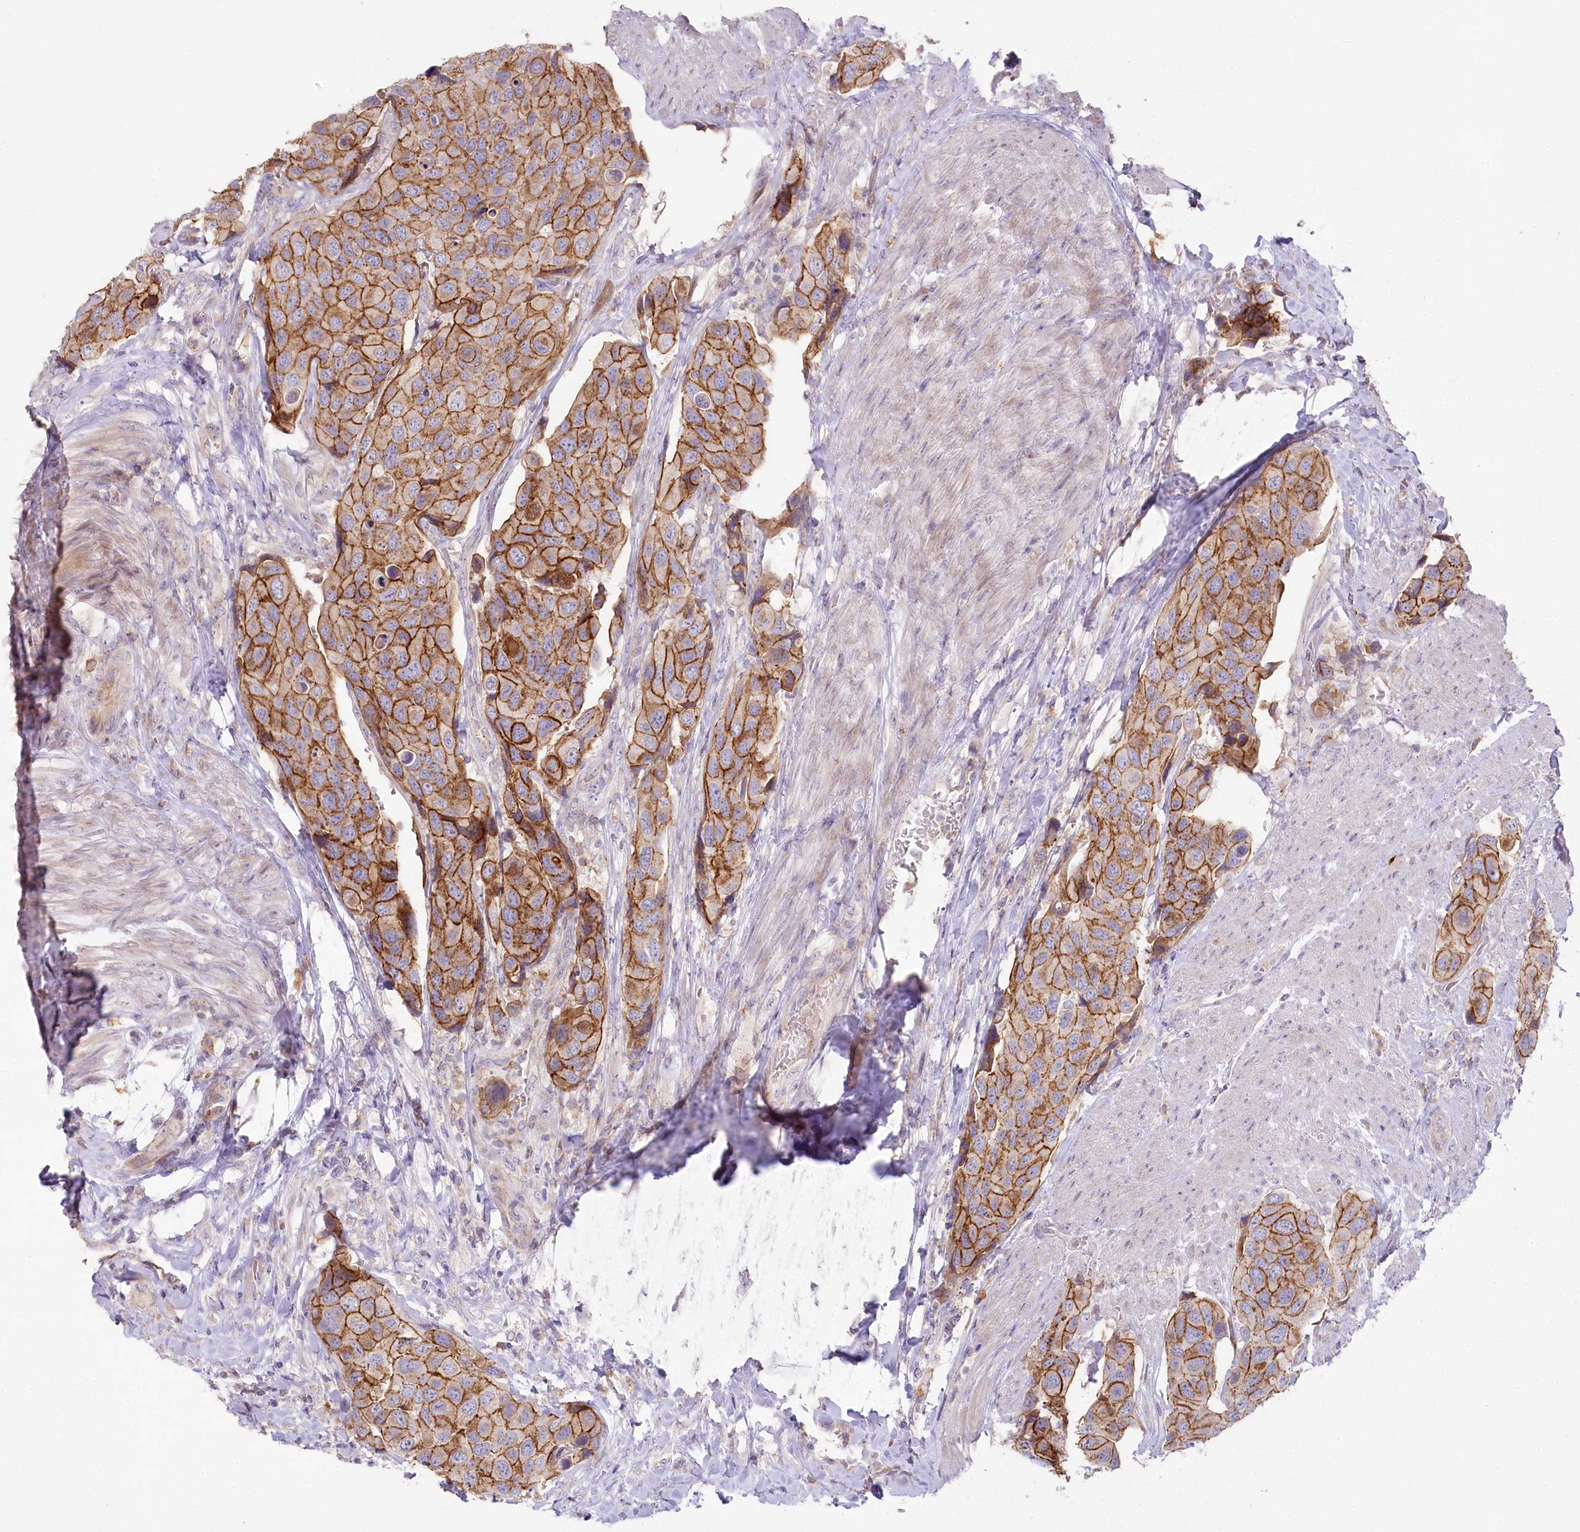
{"staining": {"intensity": "moderate", "quantity": ">75%", "location": "cytoplasmic/membranous,nuclear"}, "tissue": "urothelial cancer", "cell_type": "Tumor cells", "image_type": "cancer", "snomed": [{"axis": "morphology", "description": "Urothelial carcinoma, High grade"}, {"axis": "topography", "description": "Urinary bladder"}], "caption": "Immunohistochemical staining of urothelial cancer displays medium levels of moderate cytoplasmic/membranous and nuclear positivity in approximately >75% of tumor cells.", "gene": "SLC6A11", "patient": {"sex": "male", "age": 74}}